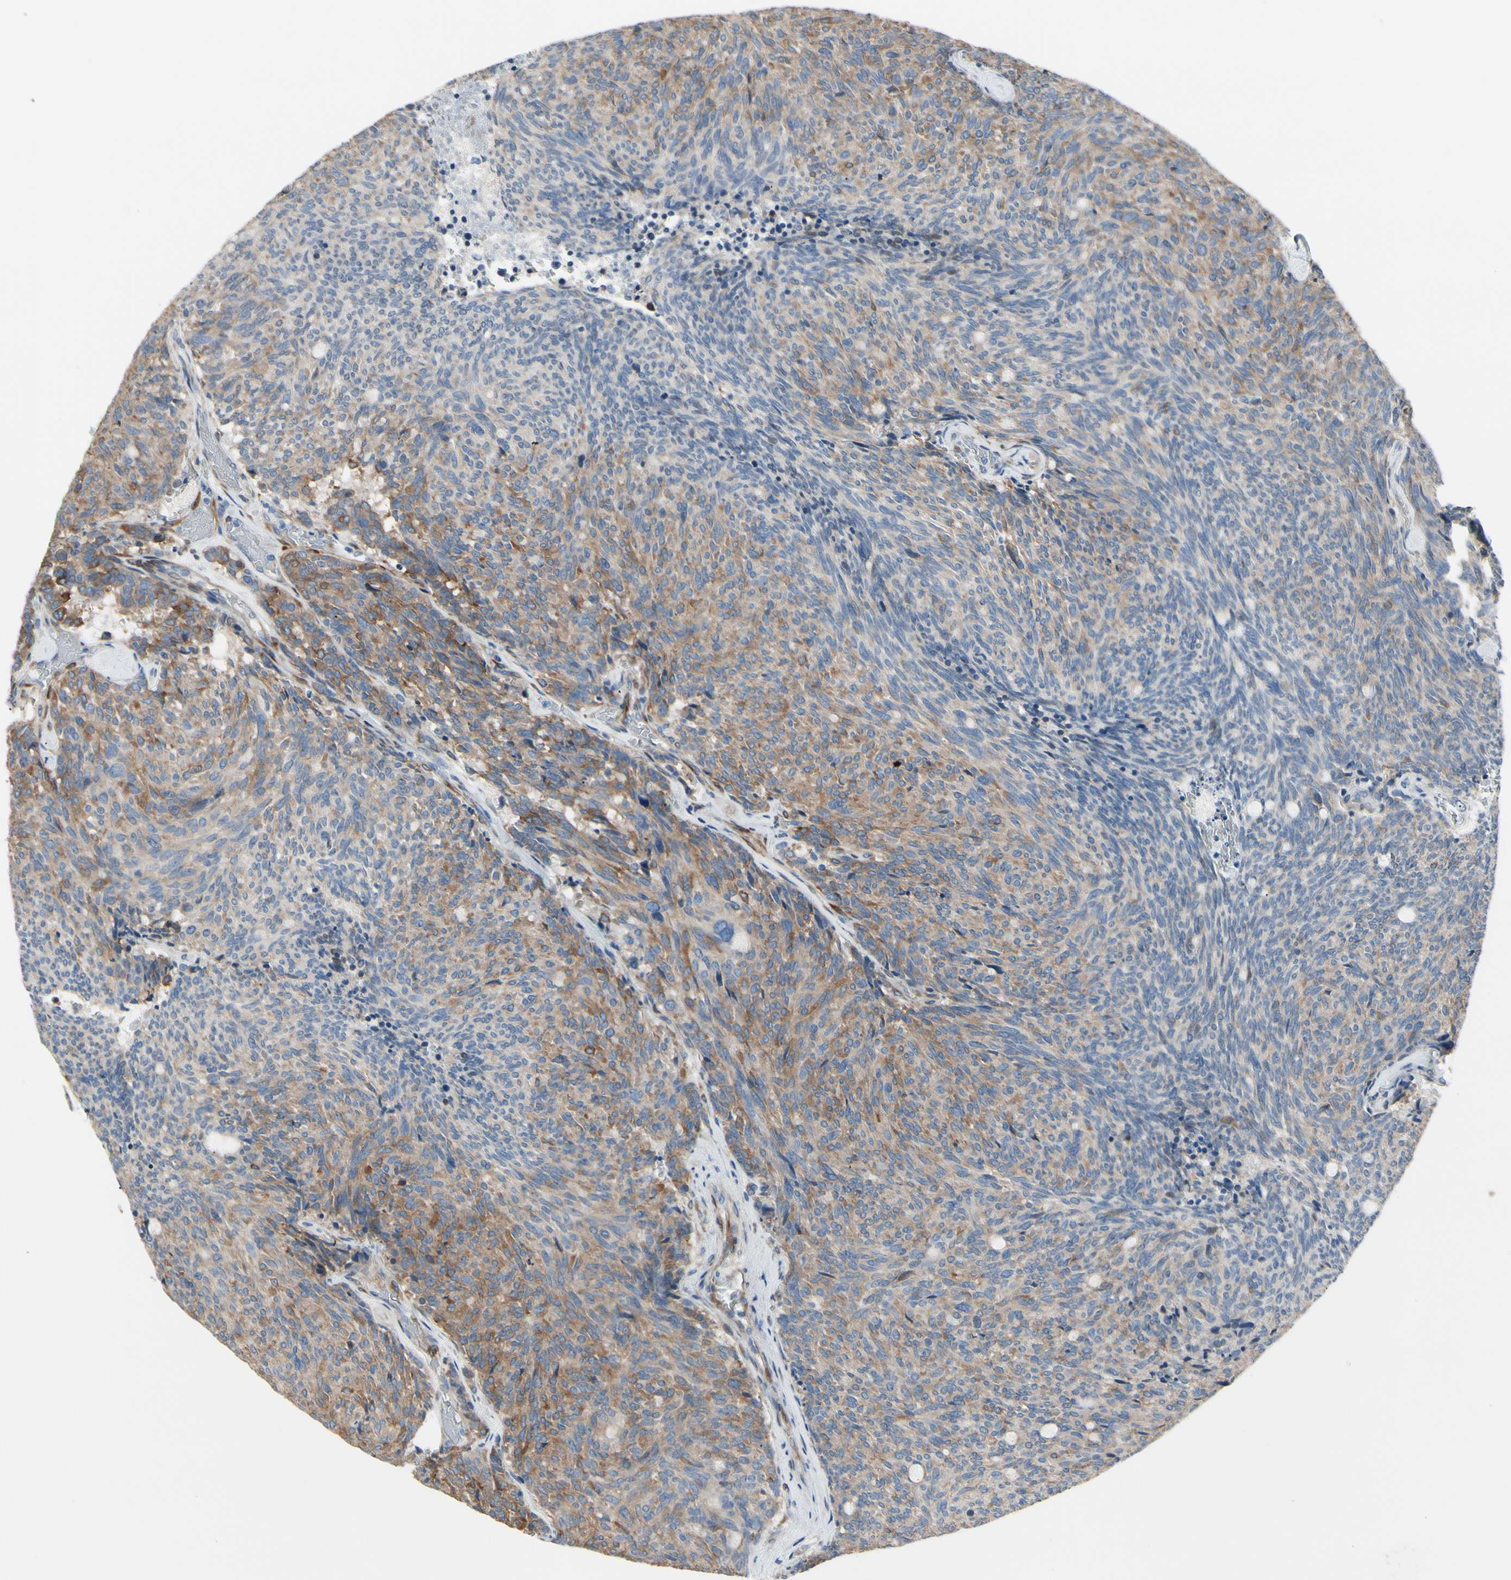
{"staining": {"intensity": "moderate", "quantity": "25%-75%", "location": "cytoplasmic/membranous"}, "tissue": "carcinoid", "cell_type": "Tumor cells", "image_type": "cancer", "snomed": [{"axis": "morphology", "description": "Carcinoid, malignant, NOS"}, {"axis": "topography", "description": "Pancreas"}], "caption": "Approximately 25%-75% of tumor cells in human malignant carcinoid display moderate cytoplasmic/membranous protein positivity as visualized by brown immunohistochemical staining.", "gene": "MAP2", "patient": {"sex": "female", "age": 54}}